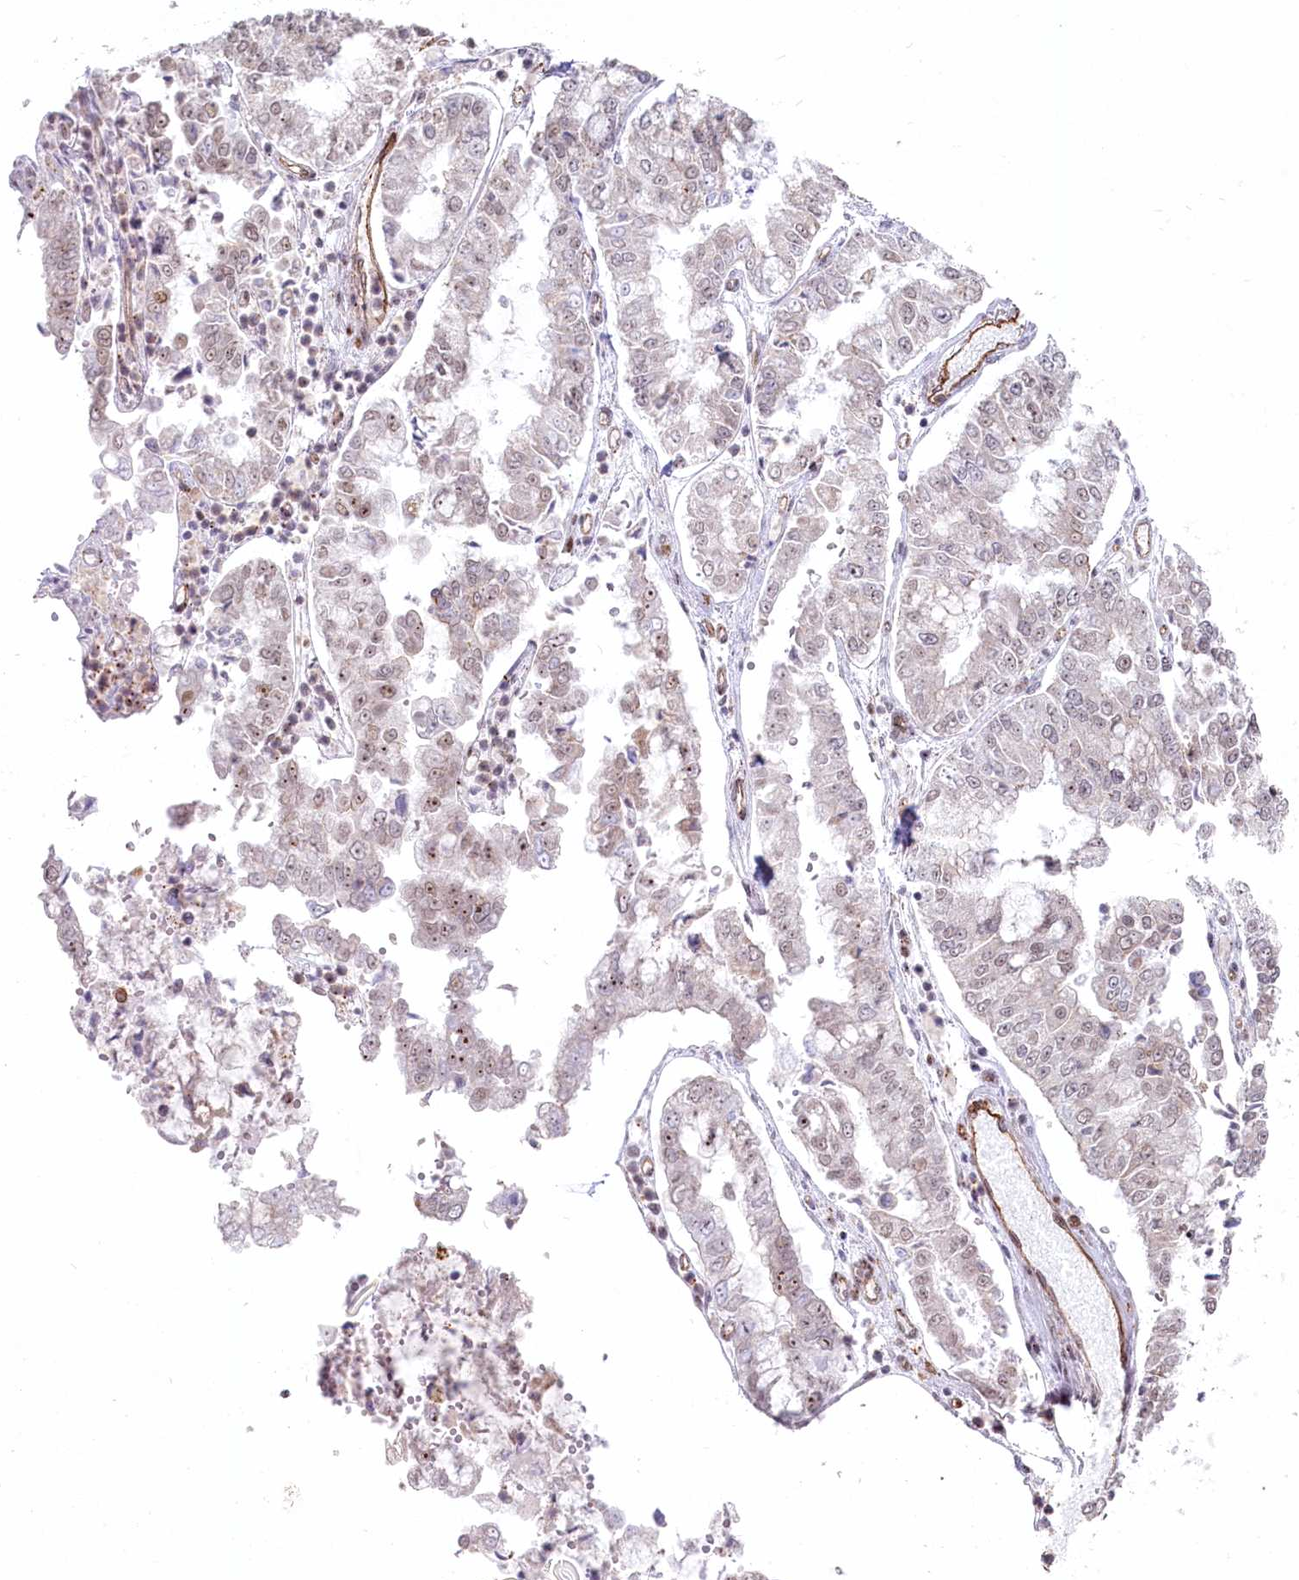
{"staining": {"intensity": "moderate", "quantity": "<25%", "location": "nuclear"}, "tissue": "stomach cancer", "cell_type": "Tumor cells", "image_type": "cancer", "snomed": [{"axis": "morphology", "description": "Adenocarcinoma, NOS"}, {"axis": "topography", "description": "Stomach"}], "caption": "Adenocarcinoma (stomach) tissue reveals moderate nuclear expression in approximately <25% of tumor cells", "gene": "ABHD8", "patient": {"sex": "male", "age": 76}}